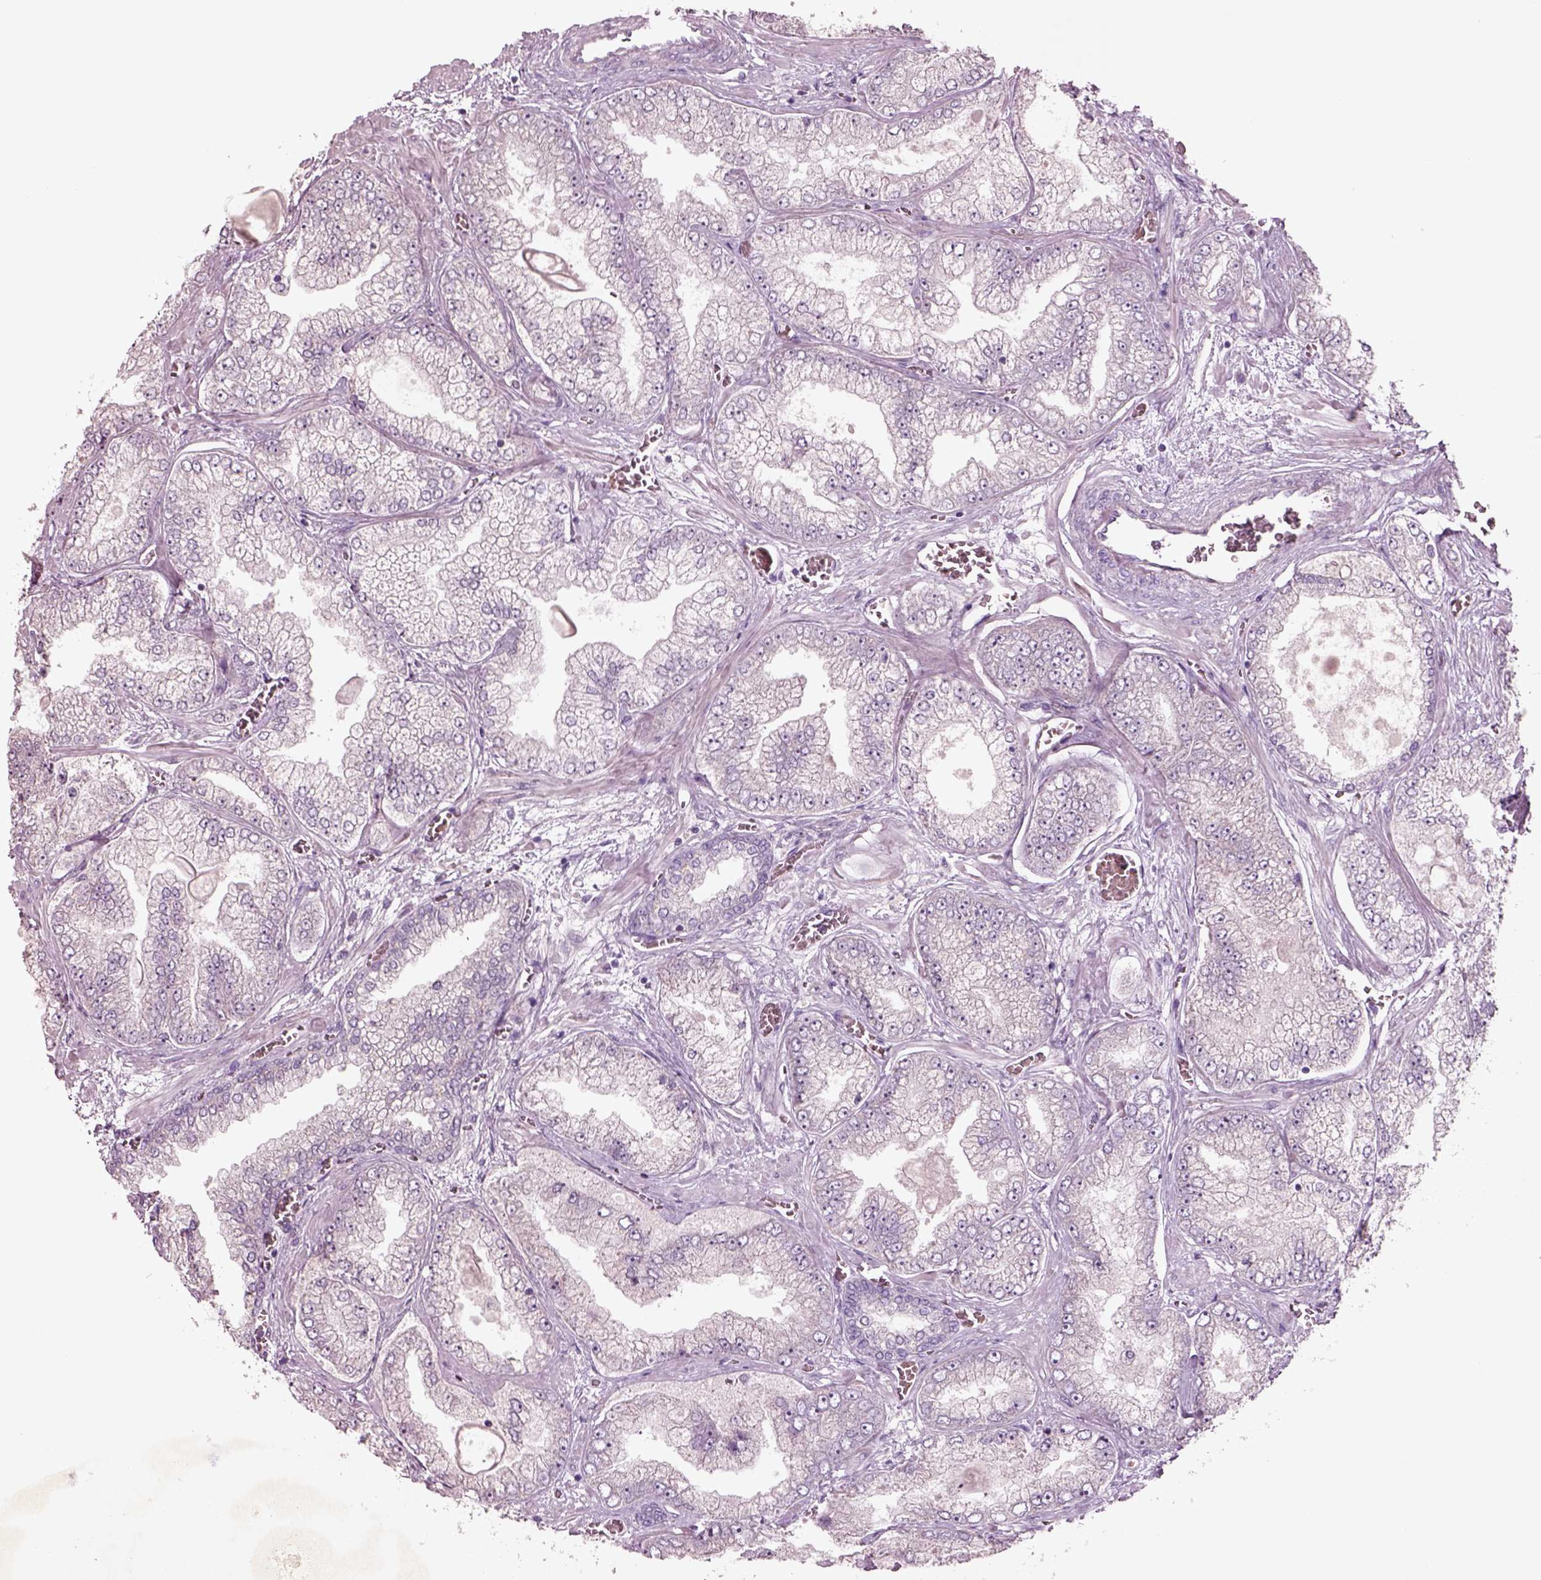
{"staining": {"intensity": "negative", "quantity": "none", "location": "none"}, "tissue": "prostate cancer", "cell_type": "Tumor cells", "image_type": "cancer", "snomed": [{"axis": "morphology", "description": "Adenocarcinoma, Low grade"}, {"axis": "topography", "description": "Prostate"}], "caption": "Histopathology image shows no protein positivity in tumor cells of prostate cancer (low-grade adenocarcinoma) tissue. (DAB immunohistochemistry (IHC), high magnification).", "gene": "DUOXA2", "patient": {"sex": "male", "age": 57}}